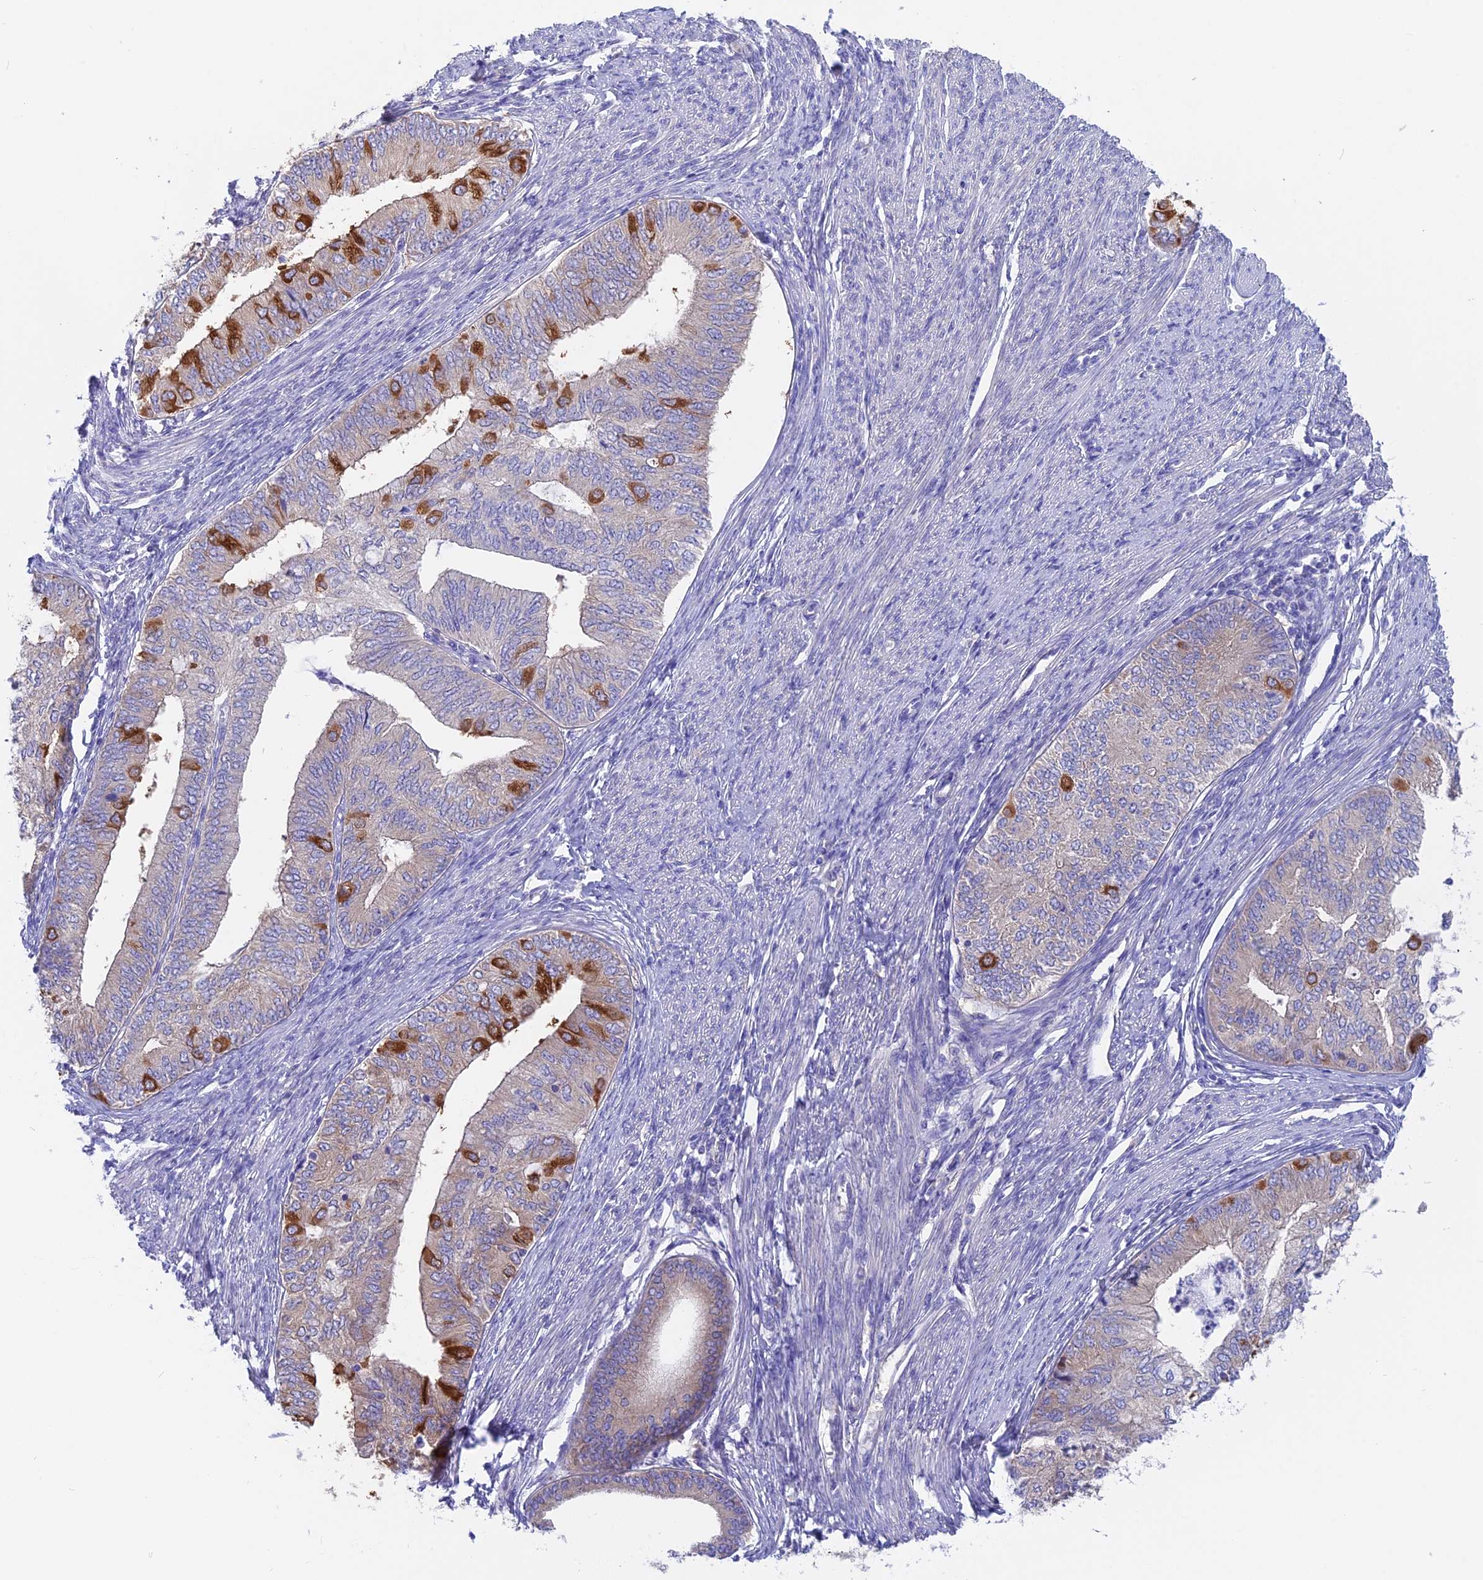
{"staining": {"intensity": "strong", "quantity": "<25%", "location": "cytoplasmic/membranous"}, "tissue": "endometrial cancer", "cell_type": "Tumor cells", "image_type": "cancer", "snomed": [{"axis": "morphology", "description": "Adenocarcinoma, NOS"}, {"axis": "topography", "description": "Endometrium"}], "caption": "Immunohistochemistry photomicrograph of neoplastic tissue: adenocarcinoma (endometrial) stained using immunohistochemistry demonstrates medium levels of strong protein expression localized specifically in the cytoplasmic/membranous of tumor cells, appearing as a cytoplasmic/membranous brown color.", "gene": "LZTFL1", "patient": {"sex": "female", "age": 68}}